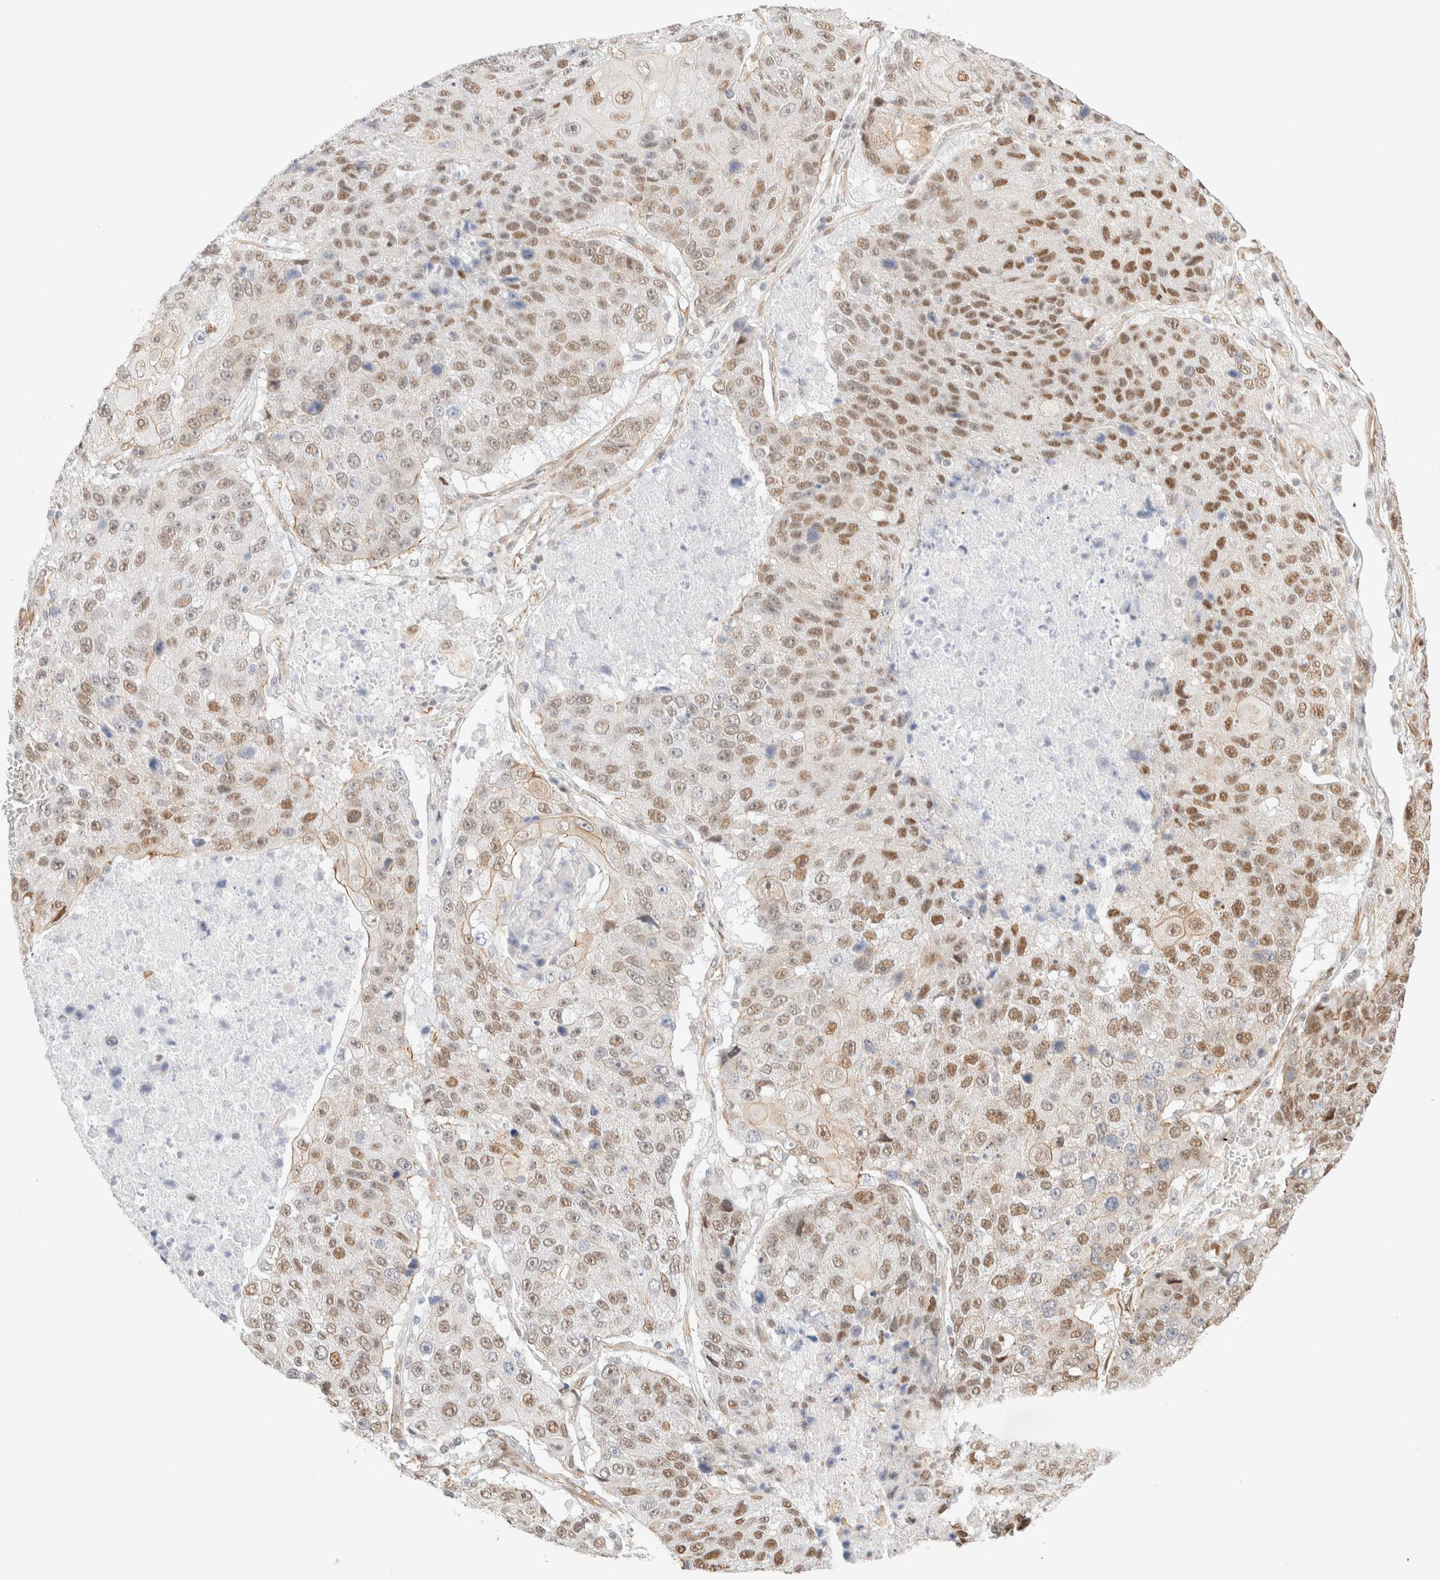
{"staining": {"intensity": "moderate", "quantity": ">75%", "location": "nuclear"}, "tissue": "lung cancer", "cell_type": "Tumor cells", "image_type": "cancer", "snomed": [{"axis": "morphology", "description": "Squamous cell carcinoma, NOS"}, {"axis": "topography", "description": "Lung"}], "caption": "Human lung cancer (squamous cell carcinoma) stained for a protein (brown) exhibits moderate nuclear positive expression in about >75% of tumor cells.", "gene": "ARID5A", "patient": {"sex": "male", "age": 61}}